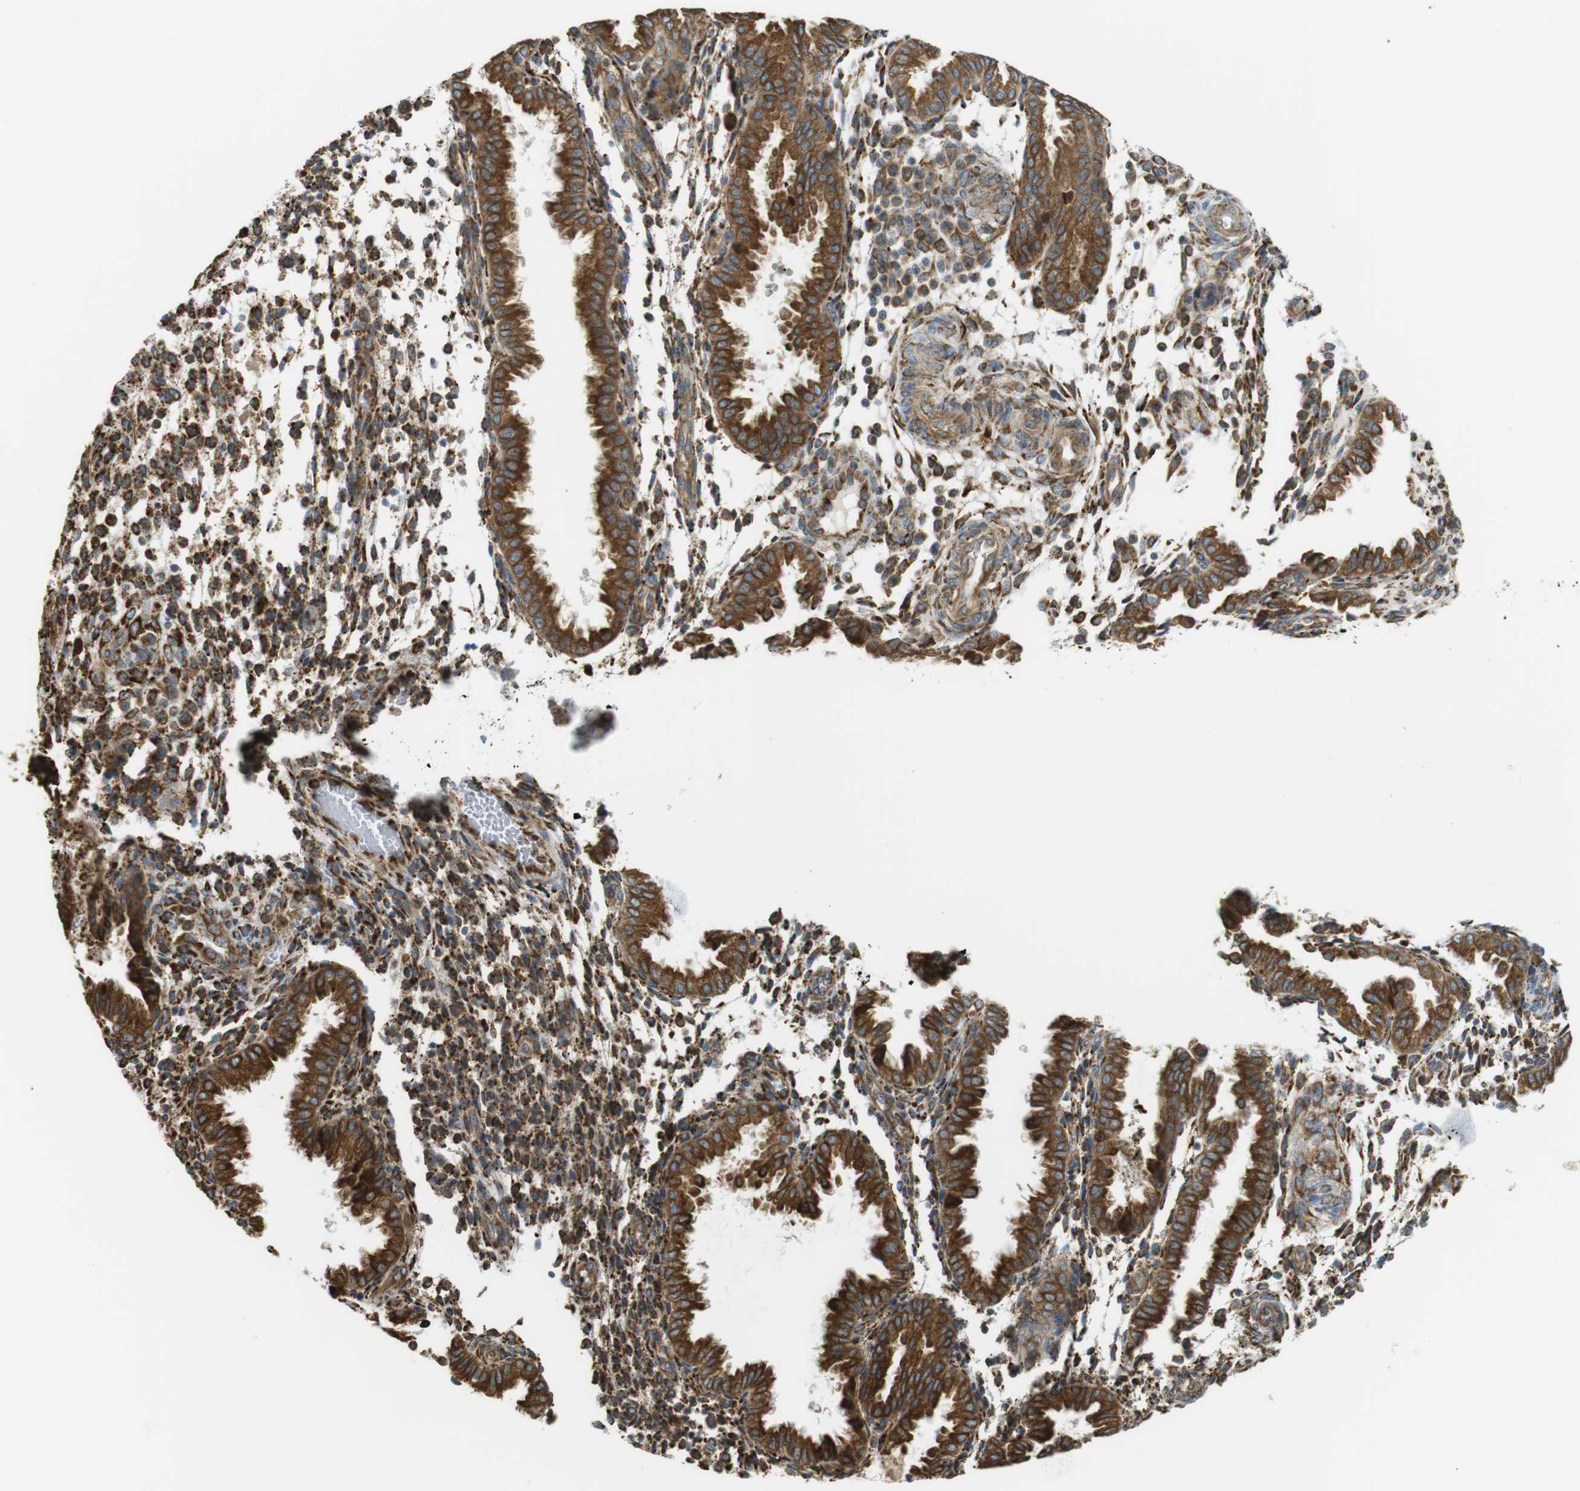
{"staining": {"intensity": "strong", "quantity": ">75%", "location": "cytoplasmic/membranous"}, "tissue": "endometrium", "cell_type": "Cells in endometrial stroma", "image_type": "normal", "snomed": [{"axis": "morphology", "description": "Normal tissue, NOS"}, {"axis": "topography", "description": "Endometrium"}], "caption": "IHC of normal human endometrium displays high levels of strong cytoplasmic/membranous expression in approximately >75% of cells in endometrial stroma.", "gene": "MBOAT2", "patient": {"sex": "female", "age": 33}}